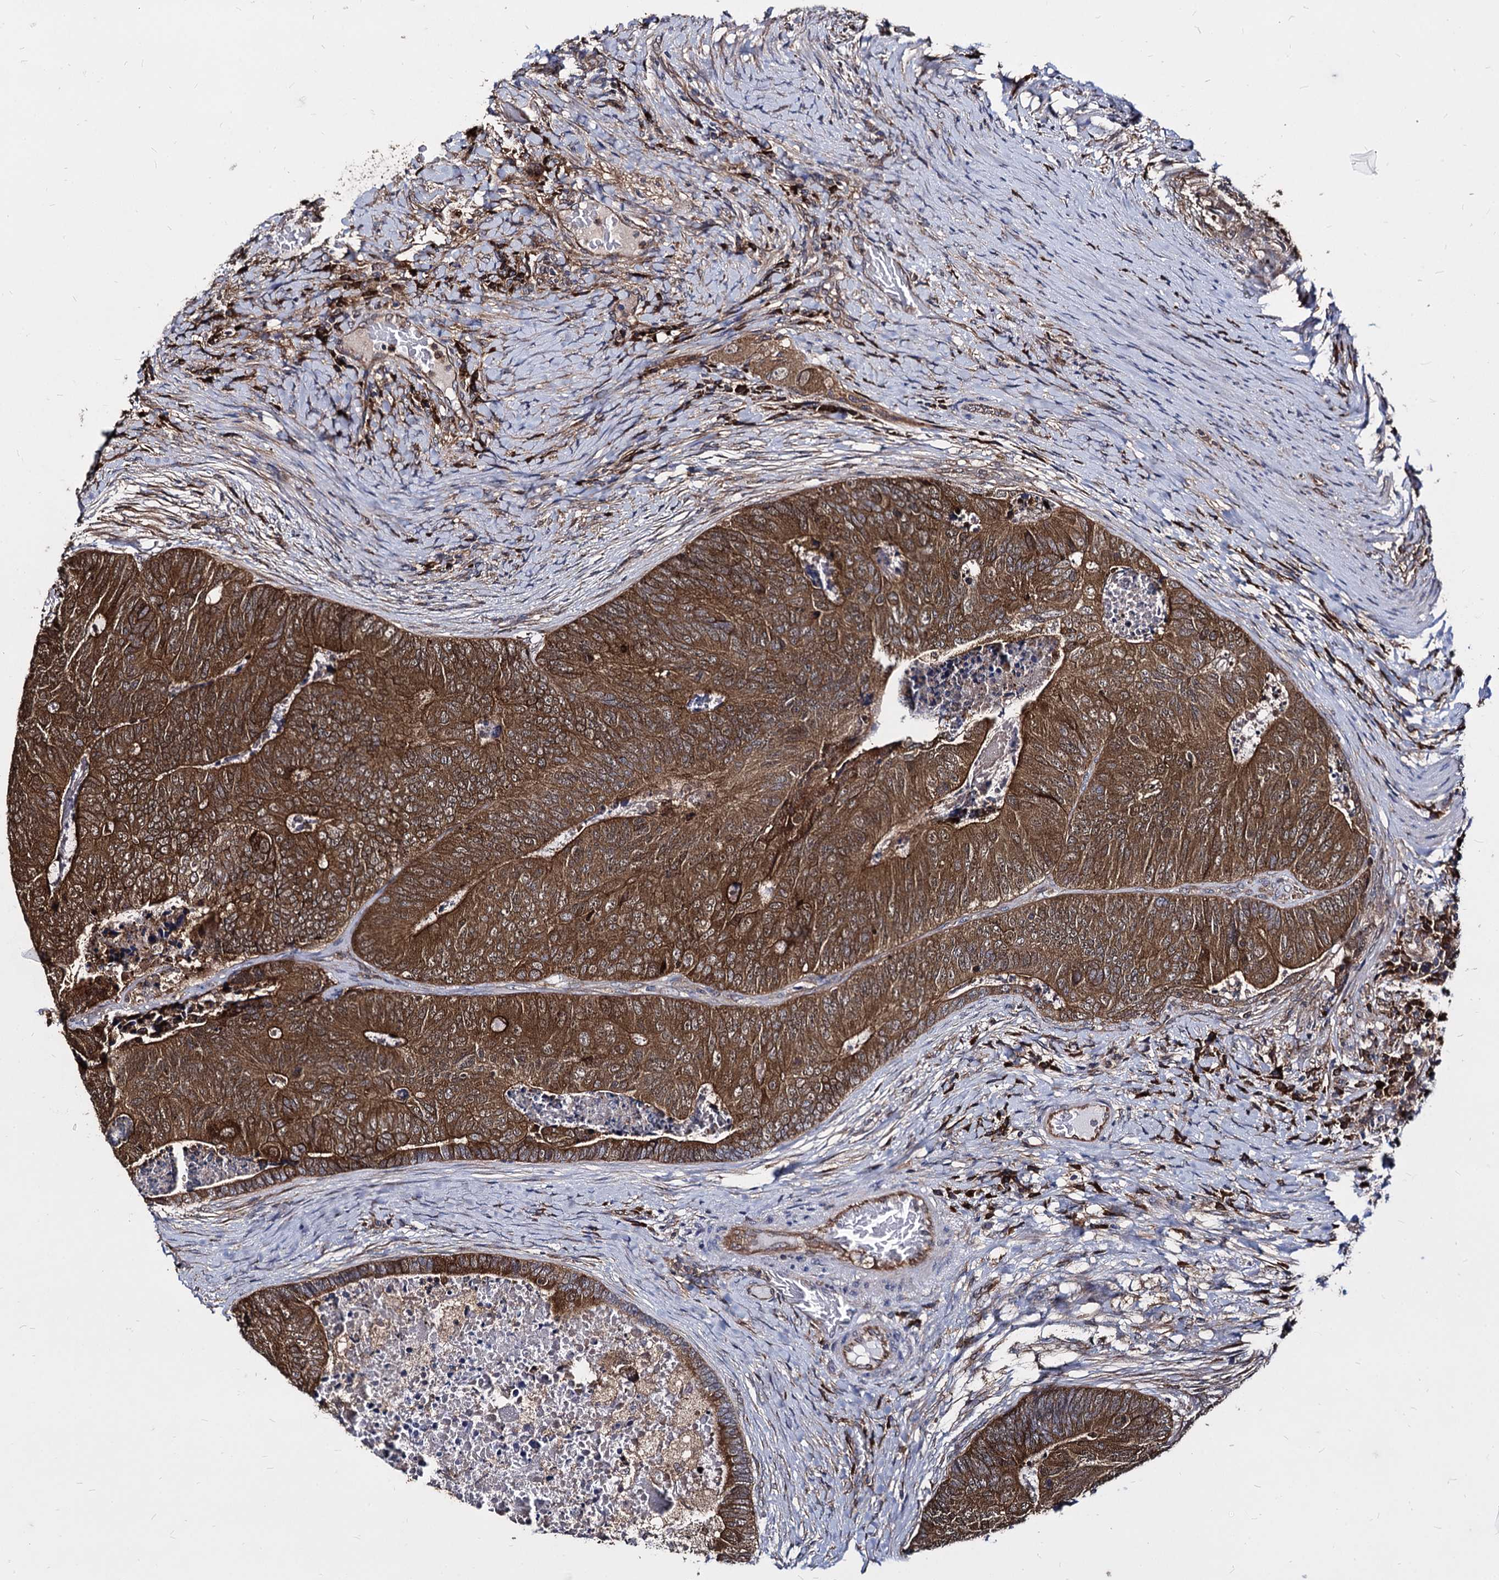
{"staining": {"intensity": "strong", "quantity": ">75%", "location": "cytoplasmic/membranous"}, "tissue": "colorectal cancer", "cell_type": "Tumor cells", "image_type": "cancer", "snomed": [{"axis": "morphology", "description": "Adenocarcinoma, NOS"}, {"axis": "topography", "description": "Colon"}], "caption": "Immunohistochemistry (IHC) of colorectal adenocarcinoma reveals high levels of strong cytoplasmic/membranous positivity in about >75% of tumor cells.", "gene": "NME1", "patient": {"sex": "female", "age": 67}}